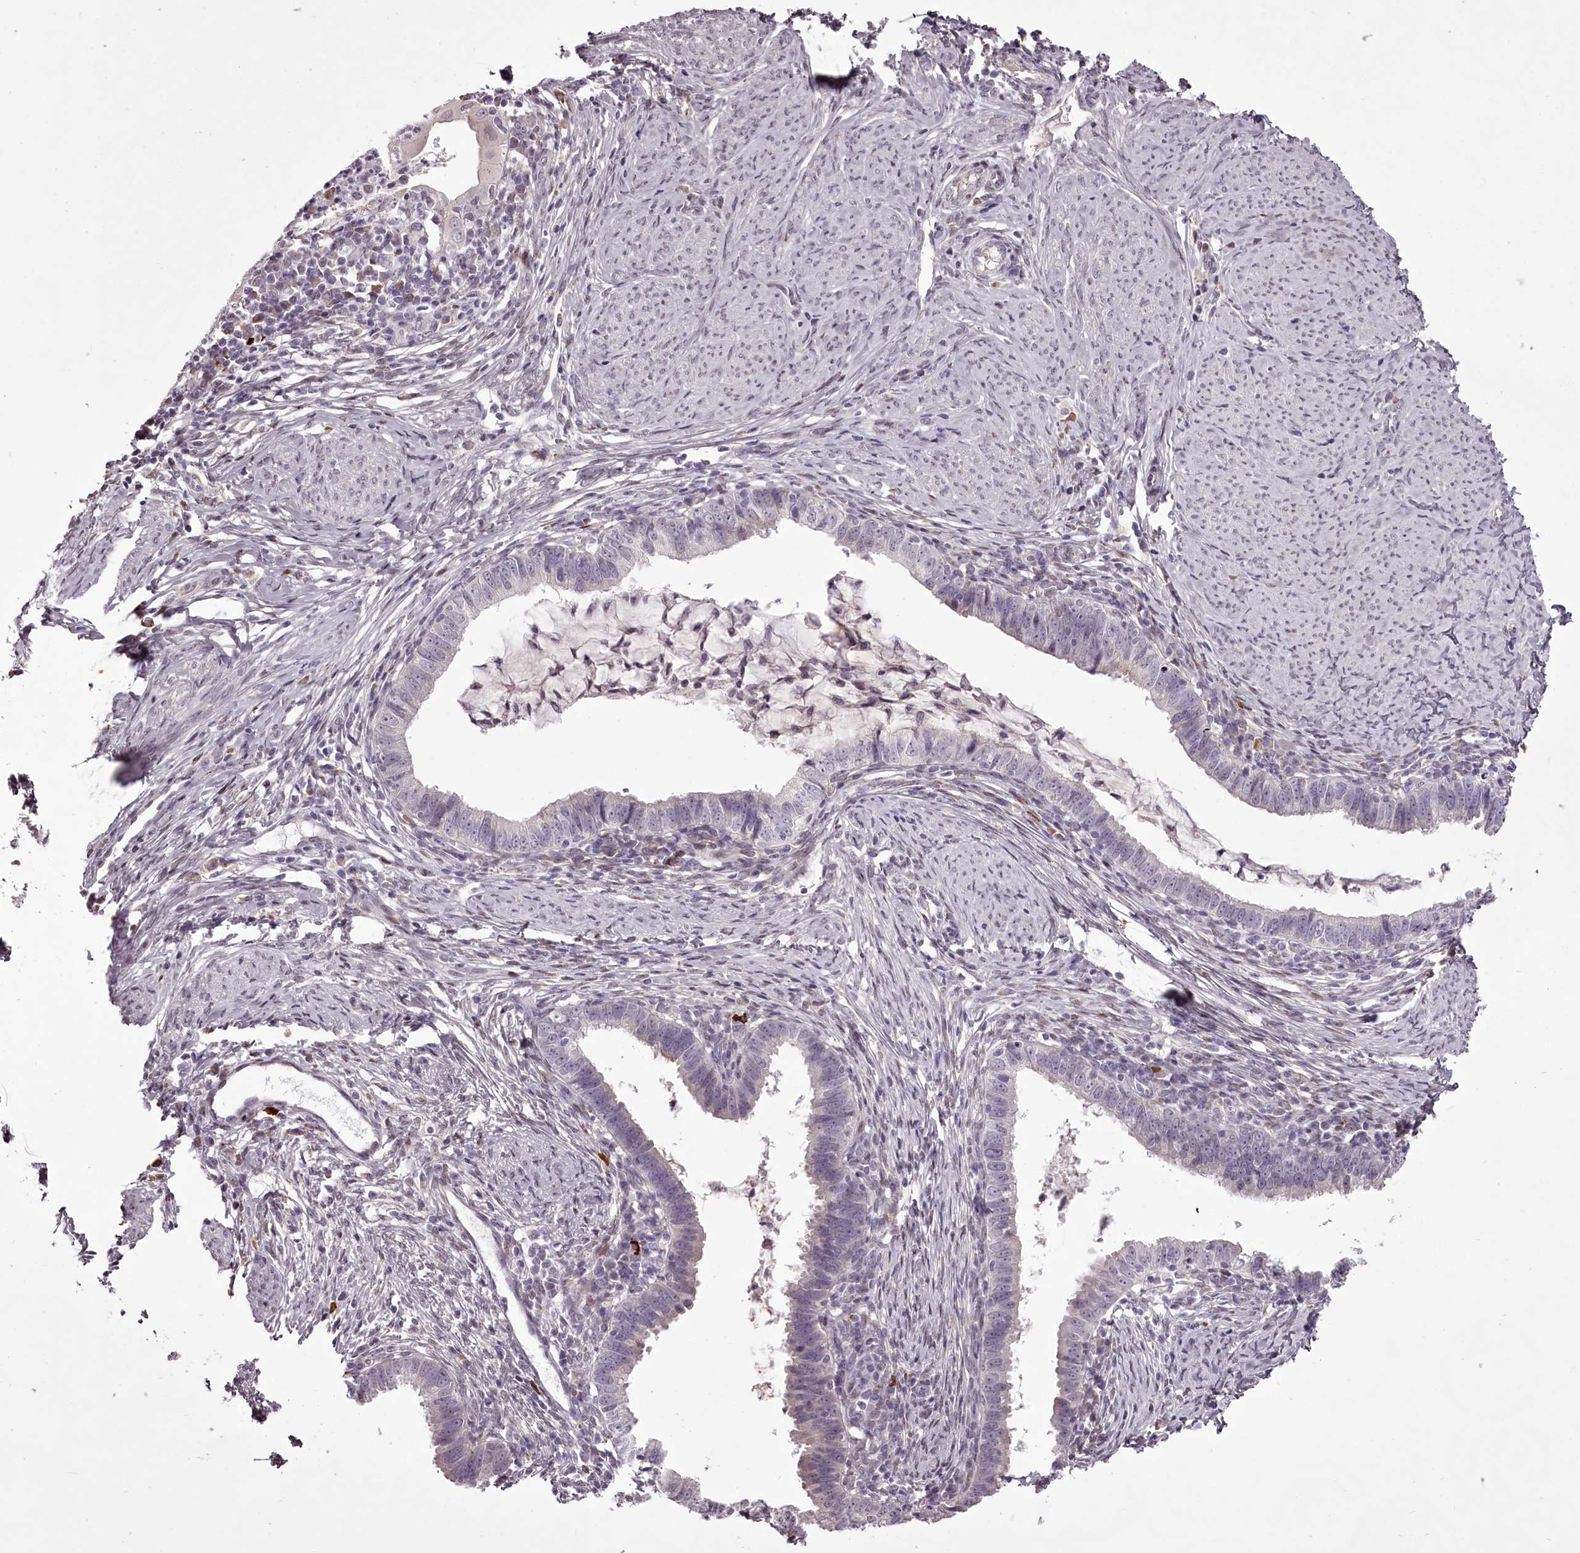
{"staining": {"intensity": "negative", "quantity": "none", "location": "none"}, "tissue": "cervical cancer", "cell_type": "Tumor cells", "image_type": "cancer", "snomed": [{"axis": "morphology", "description": "Adenocarcinoma, NOS"}, {"axis": "topography", "description": "Cervix"}], "caption": "IHC micrograph of adenocarcinoma (cervical) stained for a protein (brown), which shows no staining in tumor cells. (Brightfield microscopy of DAB (3,3'-diaminobenzidine) IHC at high magnification).", "gene": "C1orf56", "patient": {"sex": "female", "age": 36}}